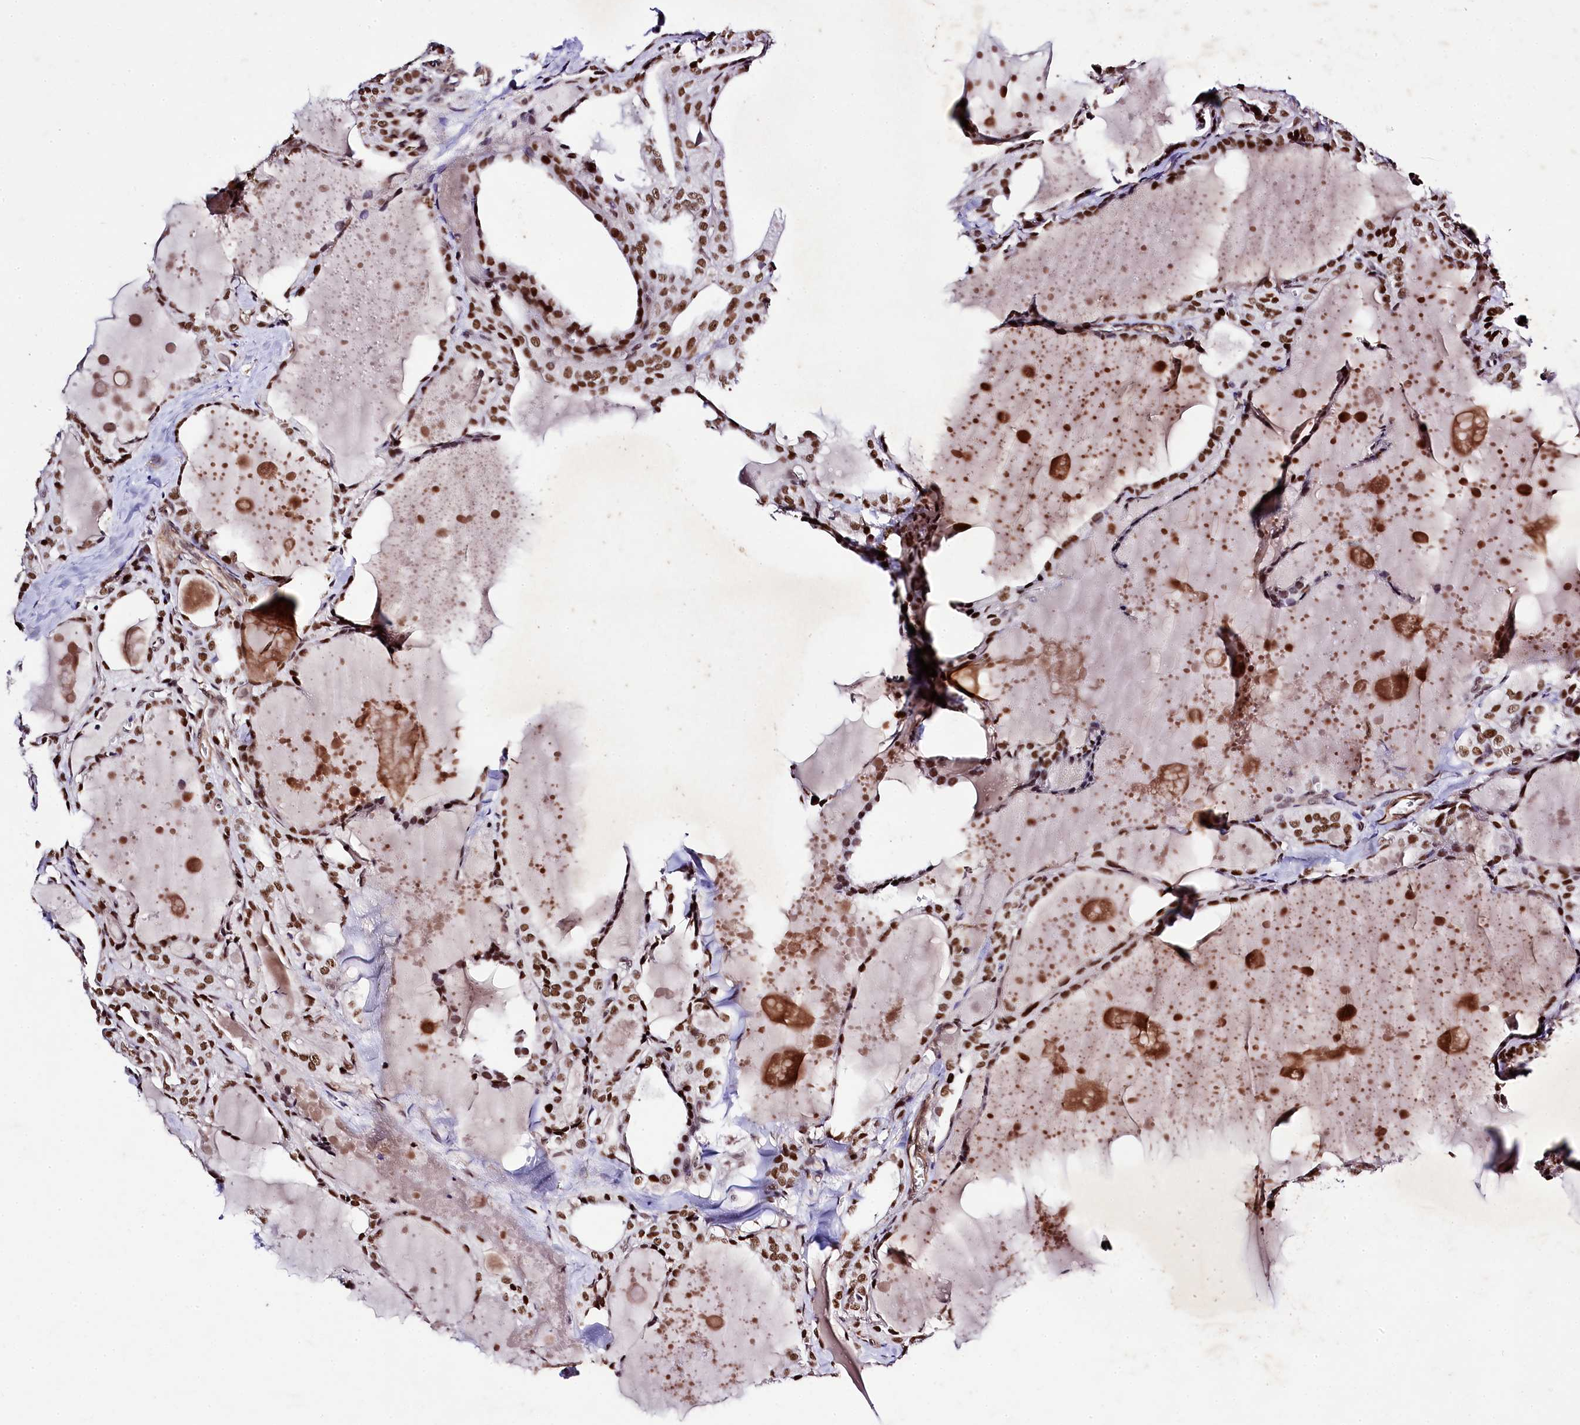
{"staining": {"intensity": "moderate", "quantity": ">75%", "location": "nuclear"}, "tissue": "thyroid cancer", "cell_type": "Tumor cells", "image_type": "cancer", "snomed": [{"axis": "morphology", "description": "Papillary adenocarcinoma, NOS"}, {"axis": "topography", "description": "Thyroid gland"}], "caption": "This is an image of immunohistochemistry (IHC) staining of thyroid cancer, which shows moderate staining in the nuclear of tumor cells.", "gene": "SAMD10", "patient": {"sex": "male", "age": 52}}